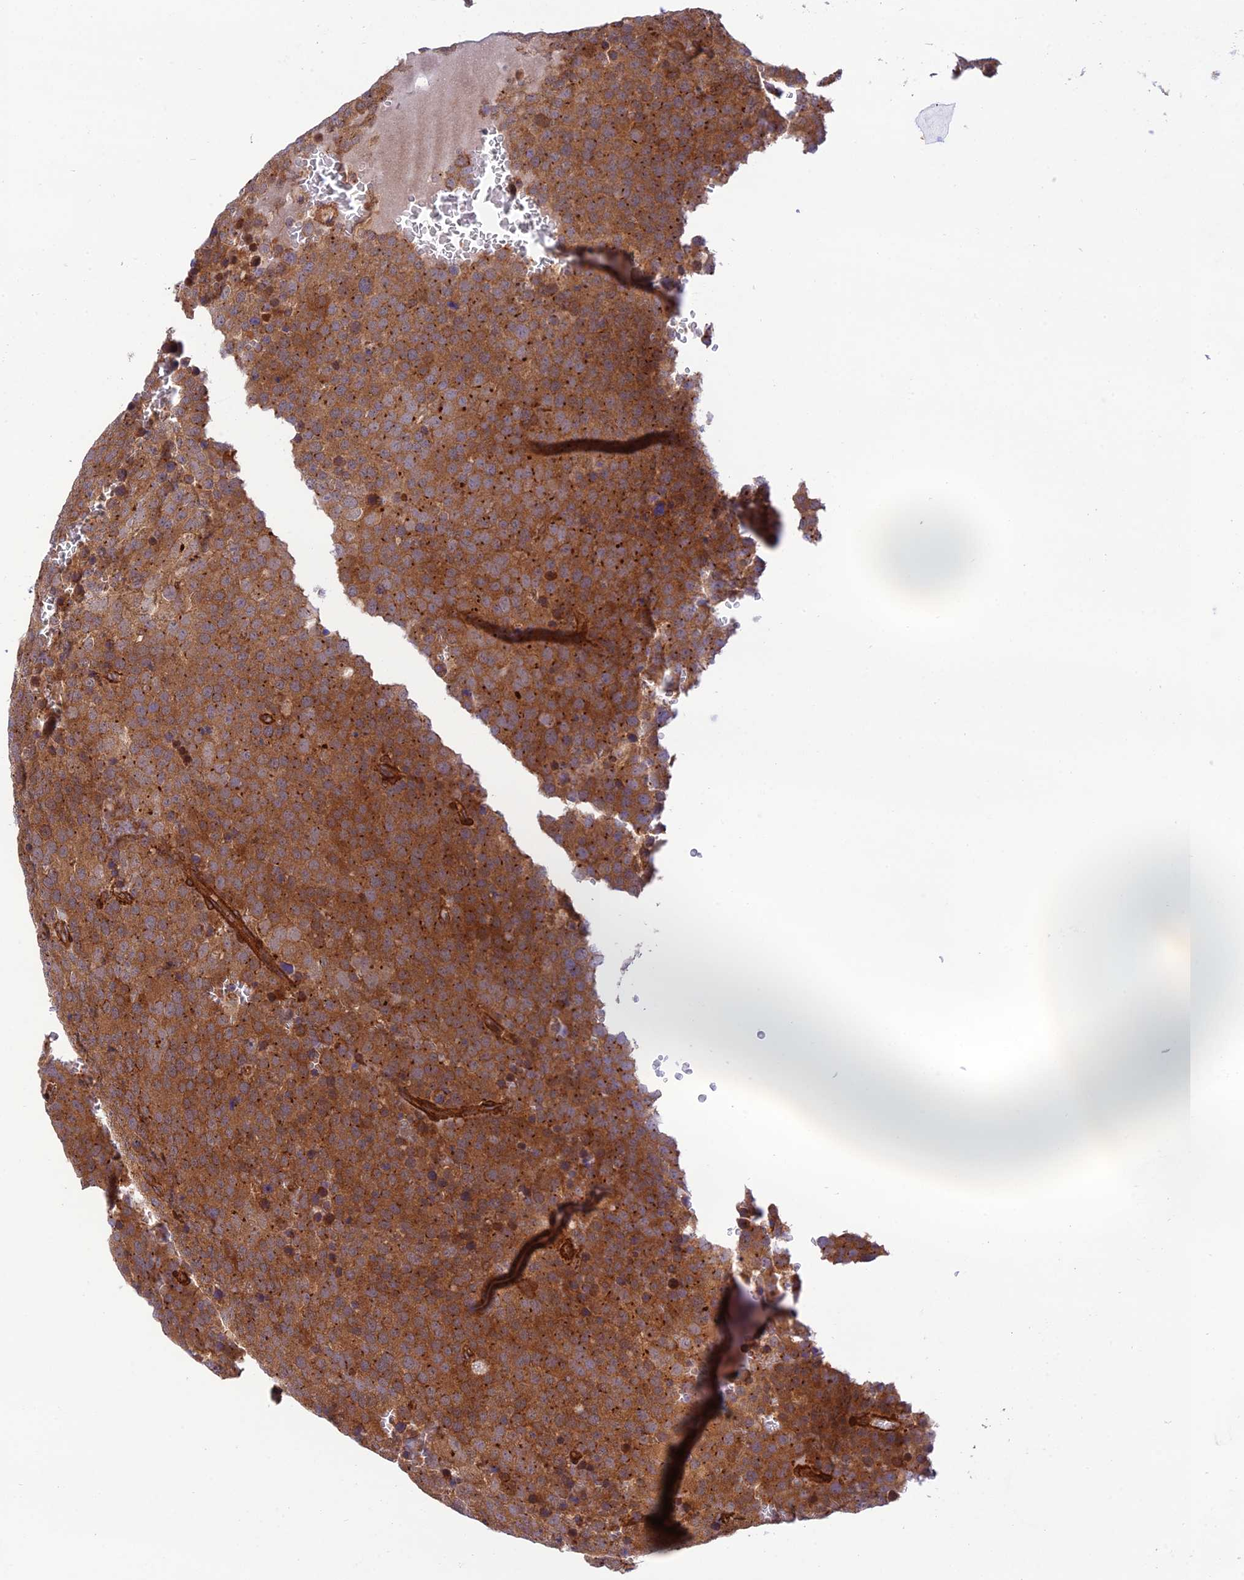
{"staining": {"intensity": "strong", "quantity": ">75%", "location": "cytoplasmic/membranous"}, "tissue": "testis cancer", "cell_type": "Tumor cells", "image_type": "cancer", "snomed": [{"axis": "morphology", "description": "Seminoma, NOS"}, {"axis": "topography", "description": "Testis"}], "caption": "Immunohistochemistry image of human testis seminoma stained for a protein (brown), which exhibits high levels of strong cytoplasmic/membranous positivity in about >75% of tumor cells.", "gene": "EVI5L", "patient": {"sex": "male", "age": 71}}